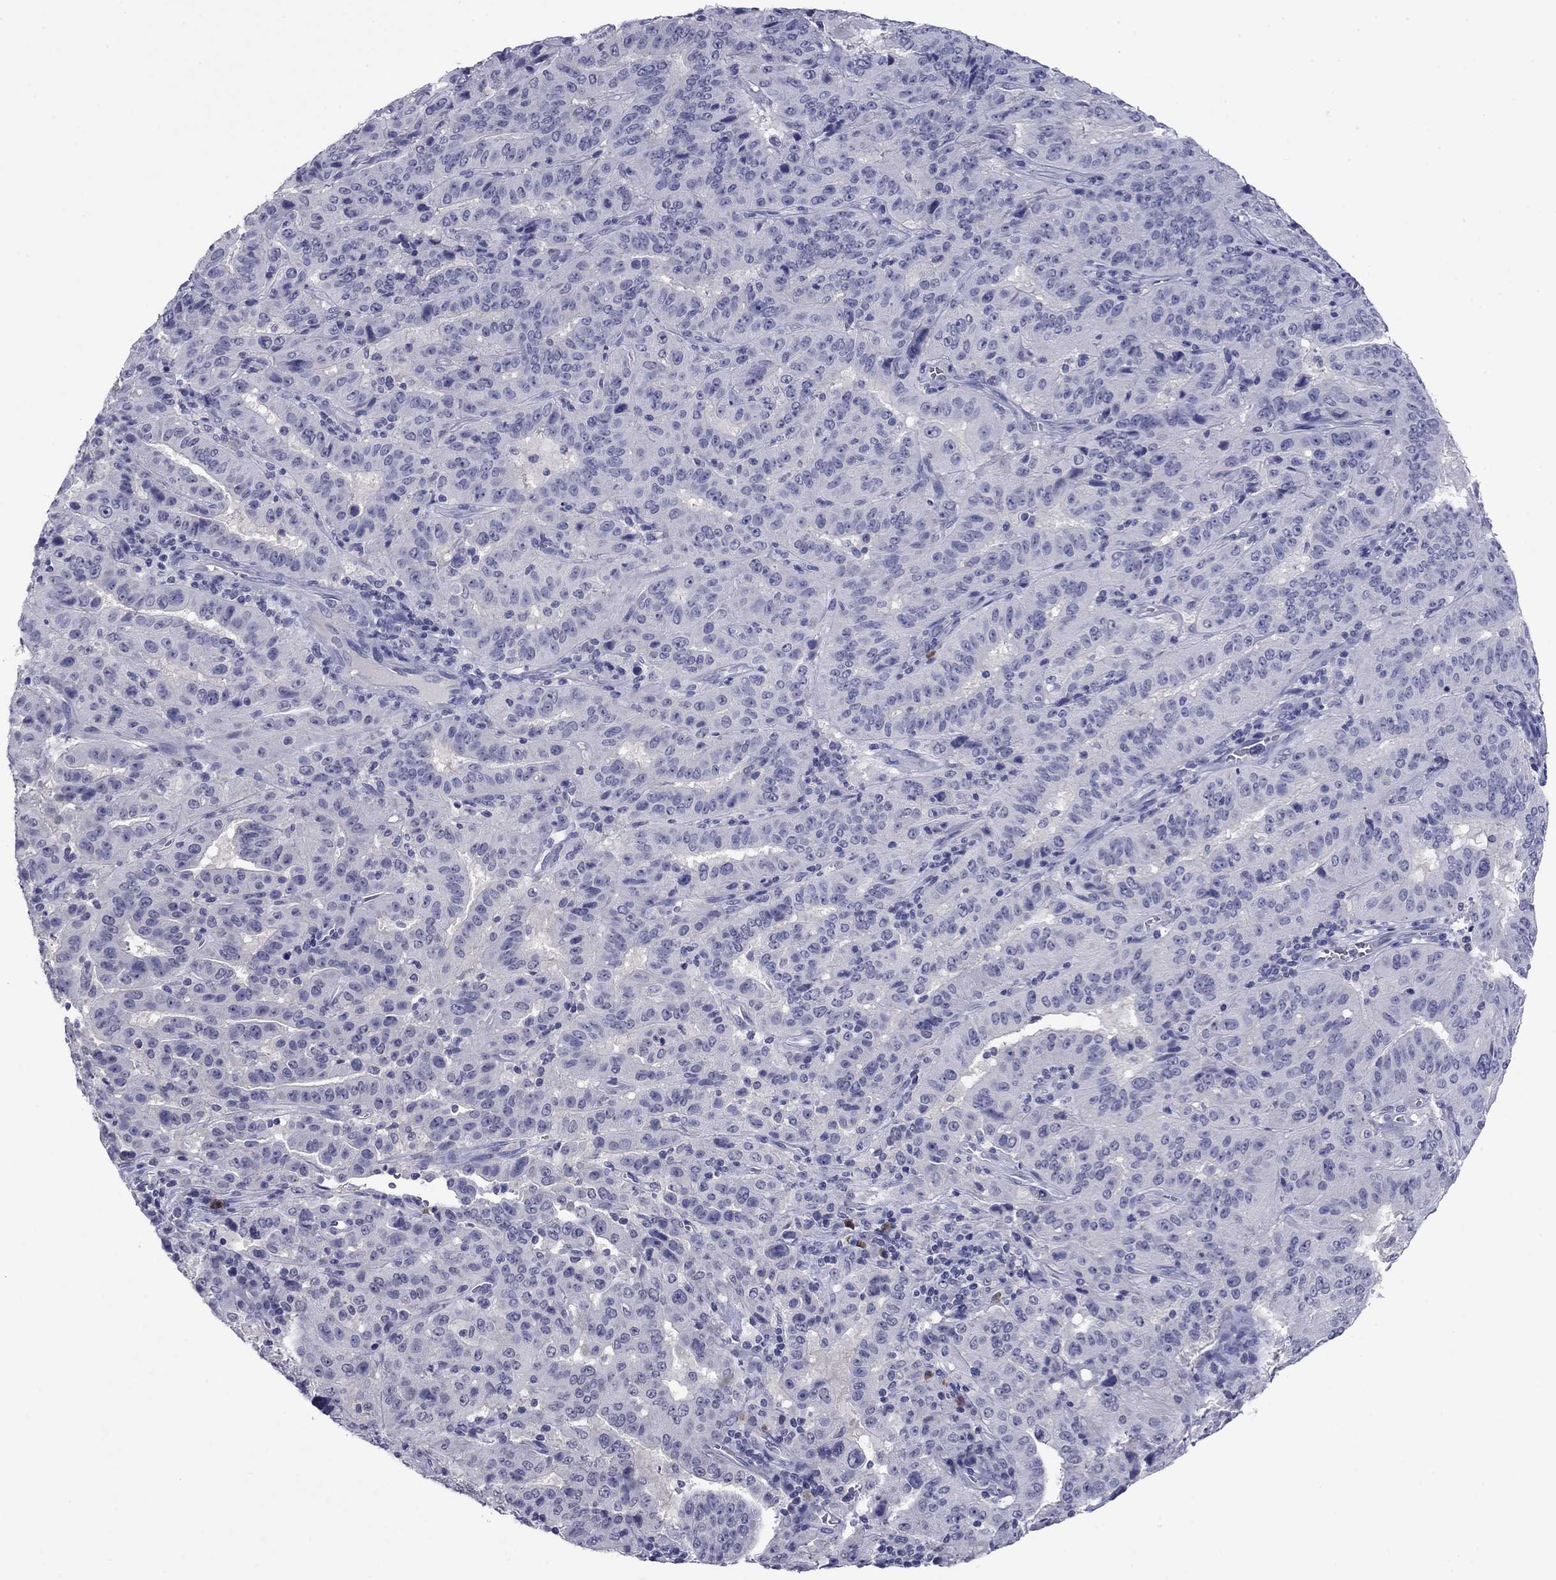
{"staining": {"intensity": "negative", "quantity": "none", "location": "none"}, "tissue": "pancreatic cancer", "cell_type": "Tumor cells", "image_type": "cancer", "snomed": [{"axis": "morphology", "description": "Adenocarcinoma, NOS"}, {"axis": "topography", "description": "Pancreas"}], "caption": "Tumor cells show no significant protein staining in pancreatic adenocarcinoma.", "gene": "HAO1", "patient": {"sex": "male", "age": 63}}